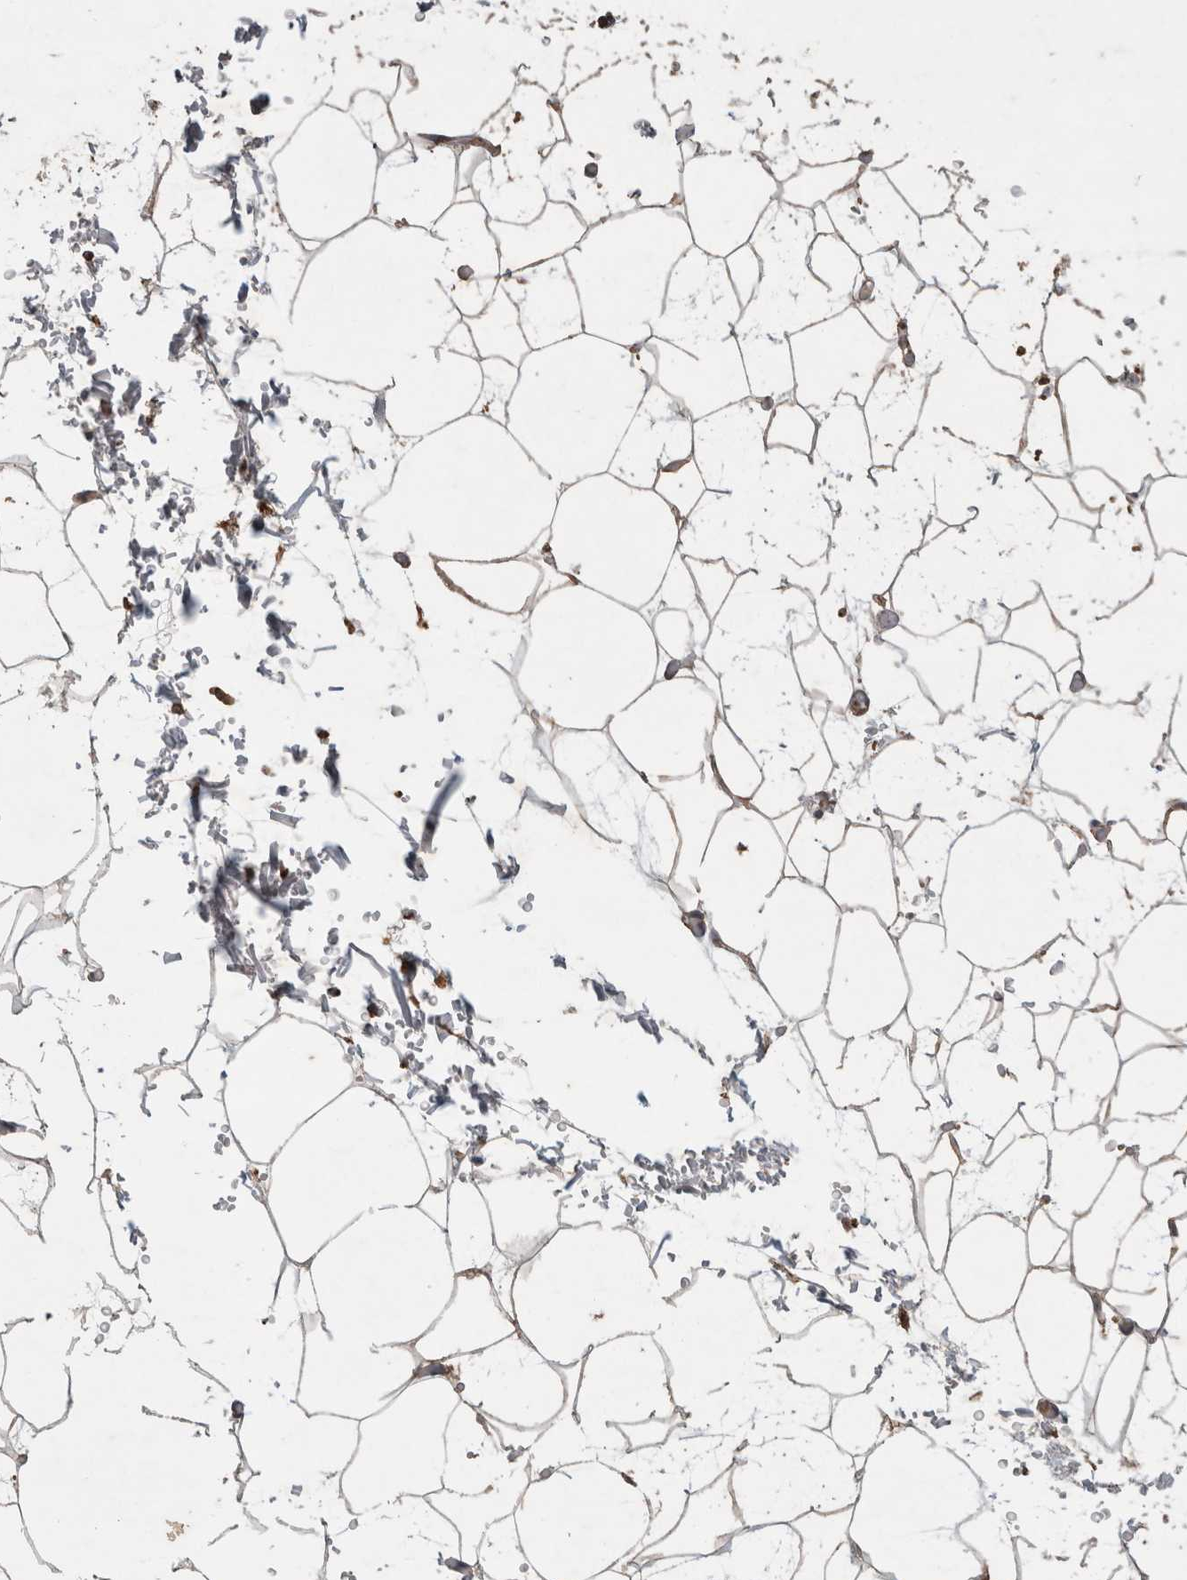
{"staining": {"intensity": "negative", "quantity": "none", "location": "none"}, "tissue": "adipose tissue", "cell_type": "Adipocytes", "image_type": "normal", "snomed": [{"axis": "morphology", "description": "Normal tissue, NOS"}, {"axis": "topography", "description": "Soft tissue"}], "caption": "The photomicrograph exhibits no staining of adipocytes in unremarkable adipose tissue. The staining was performed using DAB to visualize the protein expression in brown, while the nuclei were stained in blue with hematoxylin (Magnification: 20x).", "gene": "OTUD7B", "patient": {"sex": "male", "age": 72}}